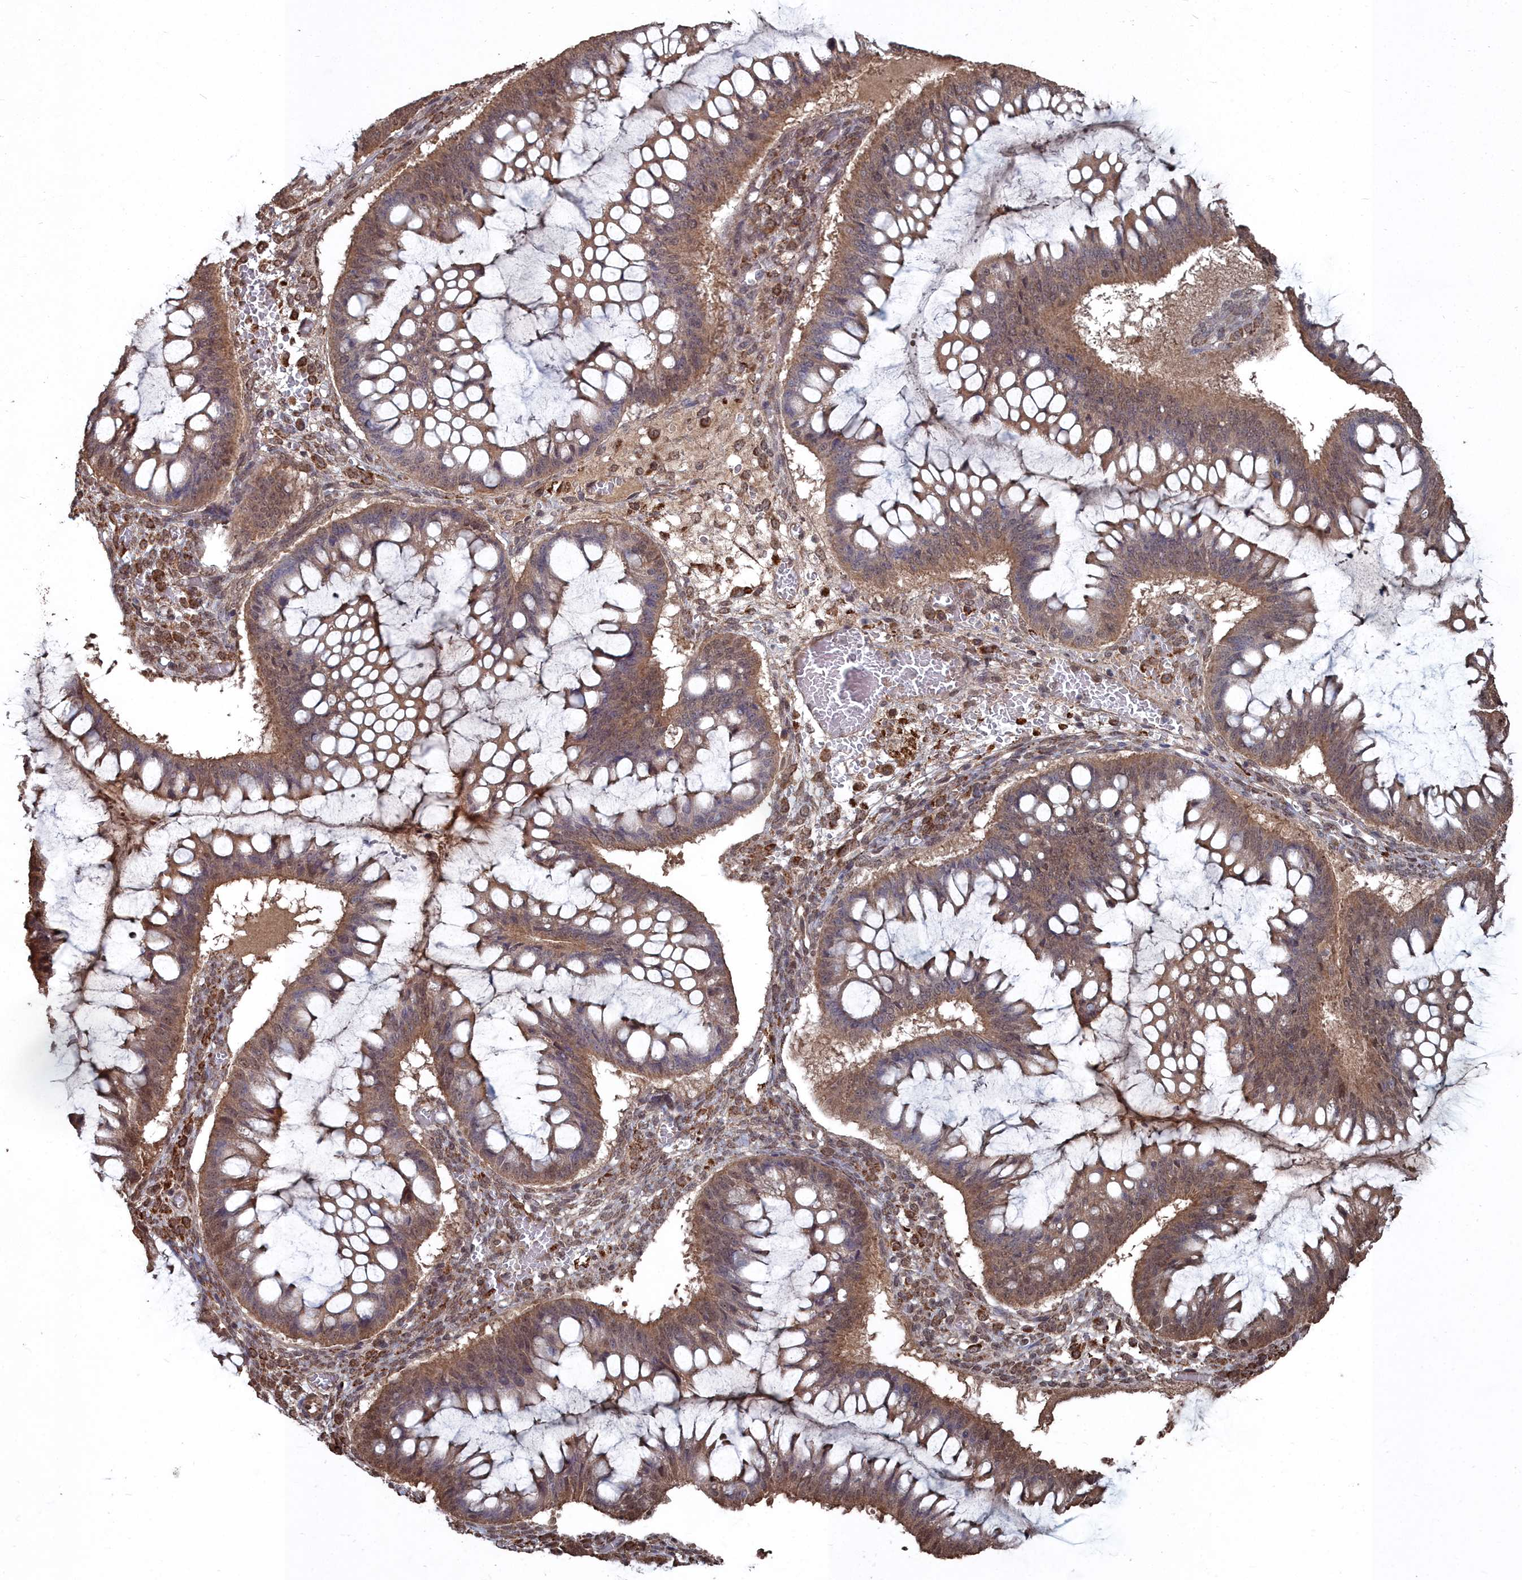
{"staining": {"intensity": "moderate", "quantity": ">75%", "location": "cytoplasmic/membranous,nuclear"}, "tissue": "ovarian cancer", "cell_type": "Tumor cells", "image_type": "cancer", "snomed": [{"axis": "morphology", "description": "Cystadenocarcinoma, mucinous, NOS"}, {"axis": "topography", "description": "Ovary"}], "caption": "A histopathology image showing moderate cytoplasmic/membranous and nuclear positivity in approximately >75% of tumor cells in ovarian cancer, as visualized by brown immunohistochemical staining.", "gene": "CCNP", "patient": {"sex": "female", "age": 73}}